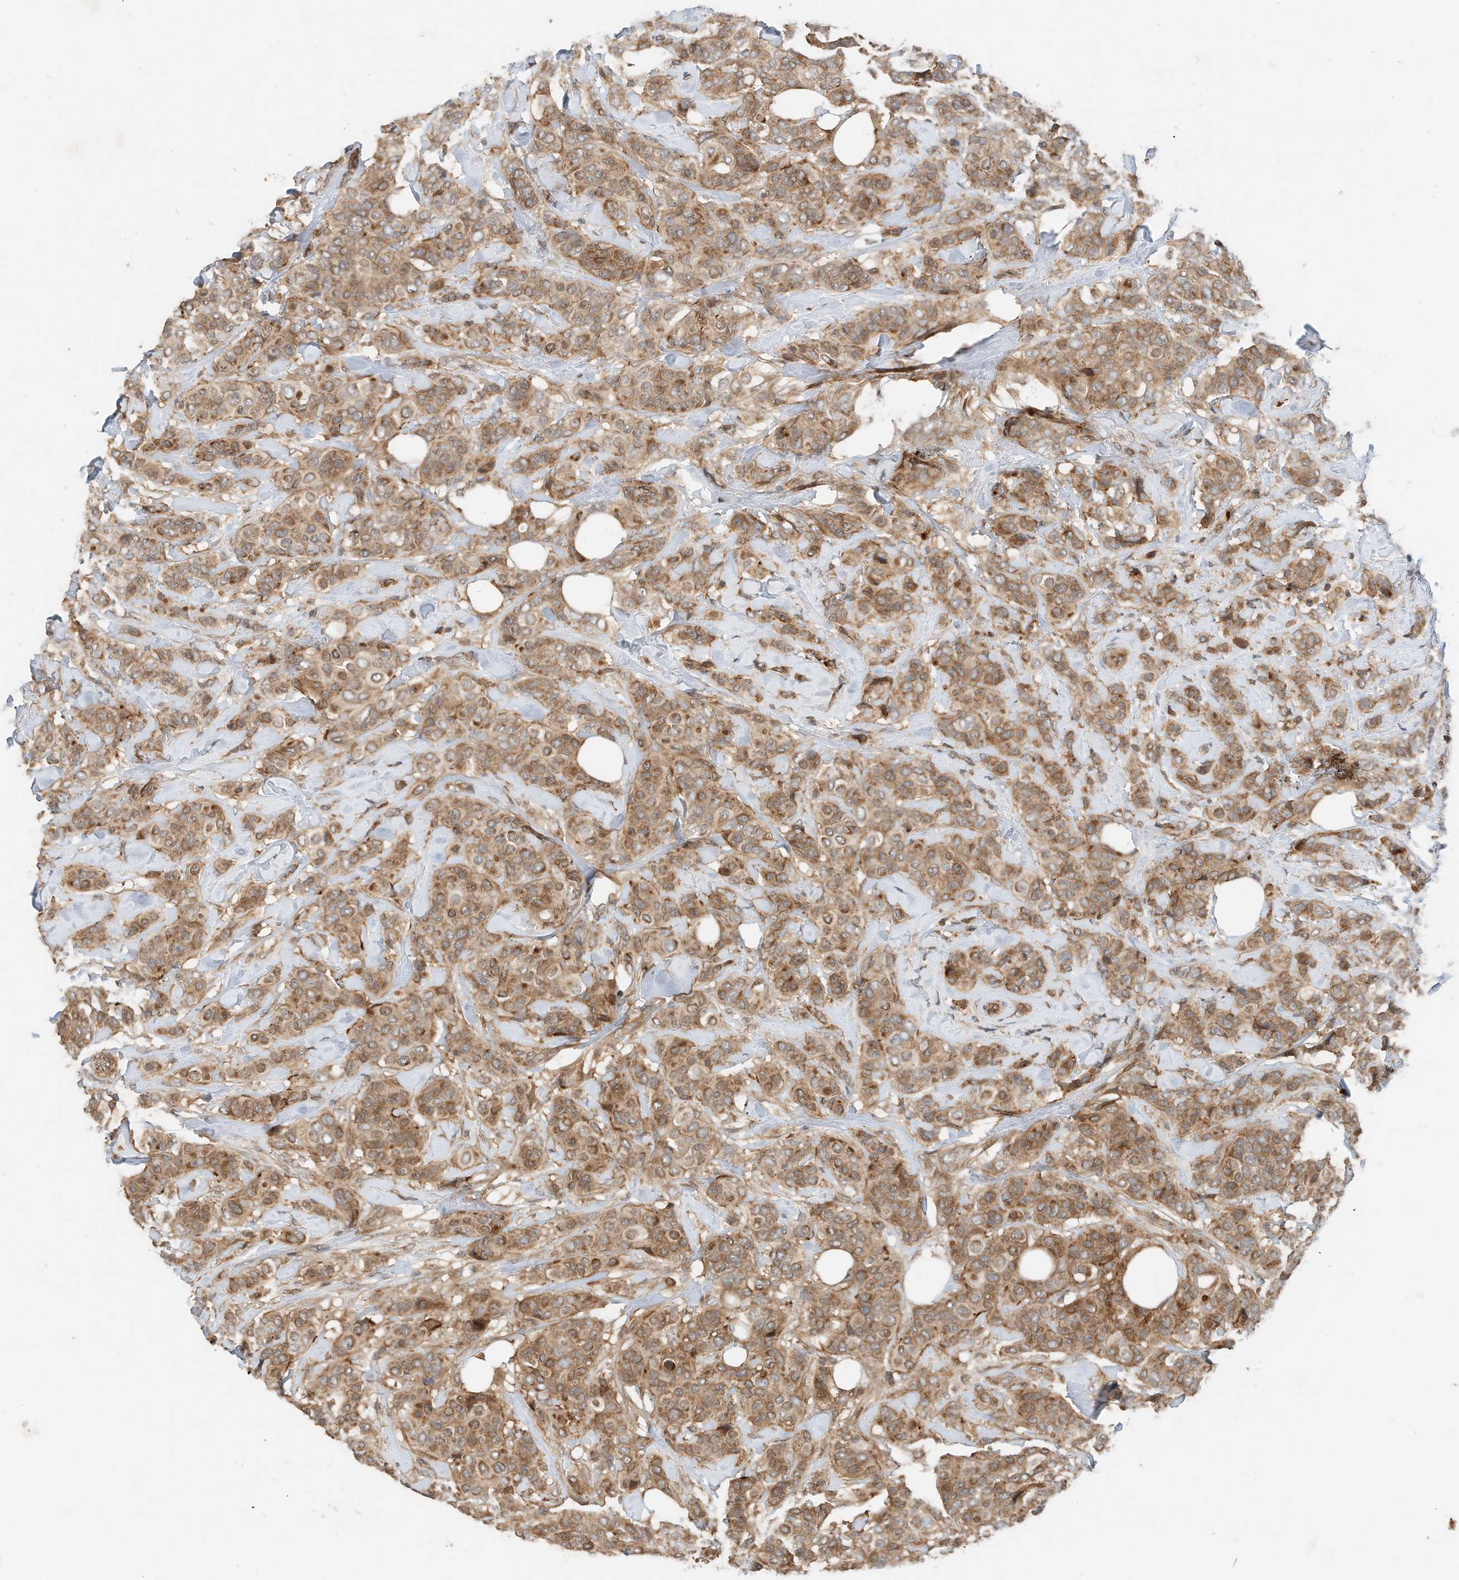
{"staining": {"intensity": "moderate", "quantity": ">75%", "location": "cytoplasmic/membranous"}, "tissue": "breast cancer", "cell_type": "Tumor cells", "image_type": "cancer", "snomed": [{"axis": "morphology", "description": "Lobular carcinoma"}, {"axis": "topography", "description": "Breast"}], "caption": "A brown stain shows moderate cytoplasmic/membranous positivity of a protein in breast cancer (lobular carcinoma) tumor cells.", "gene": "CPAMD8", "patient": {"sex": "female", "age": 51}}